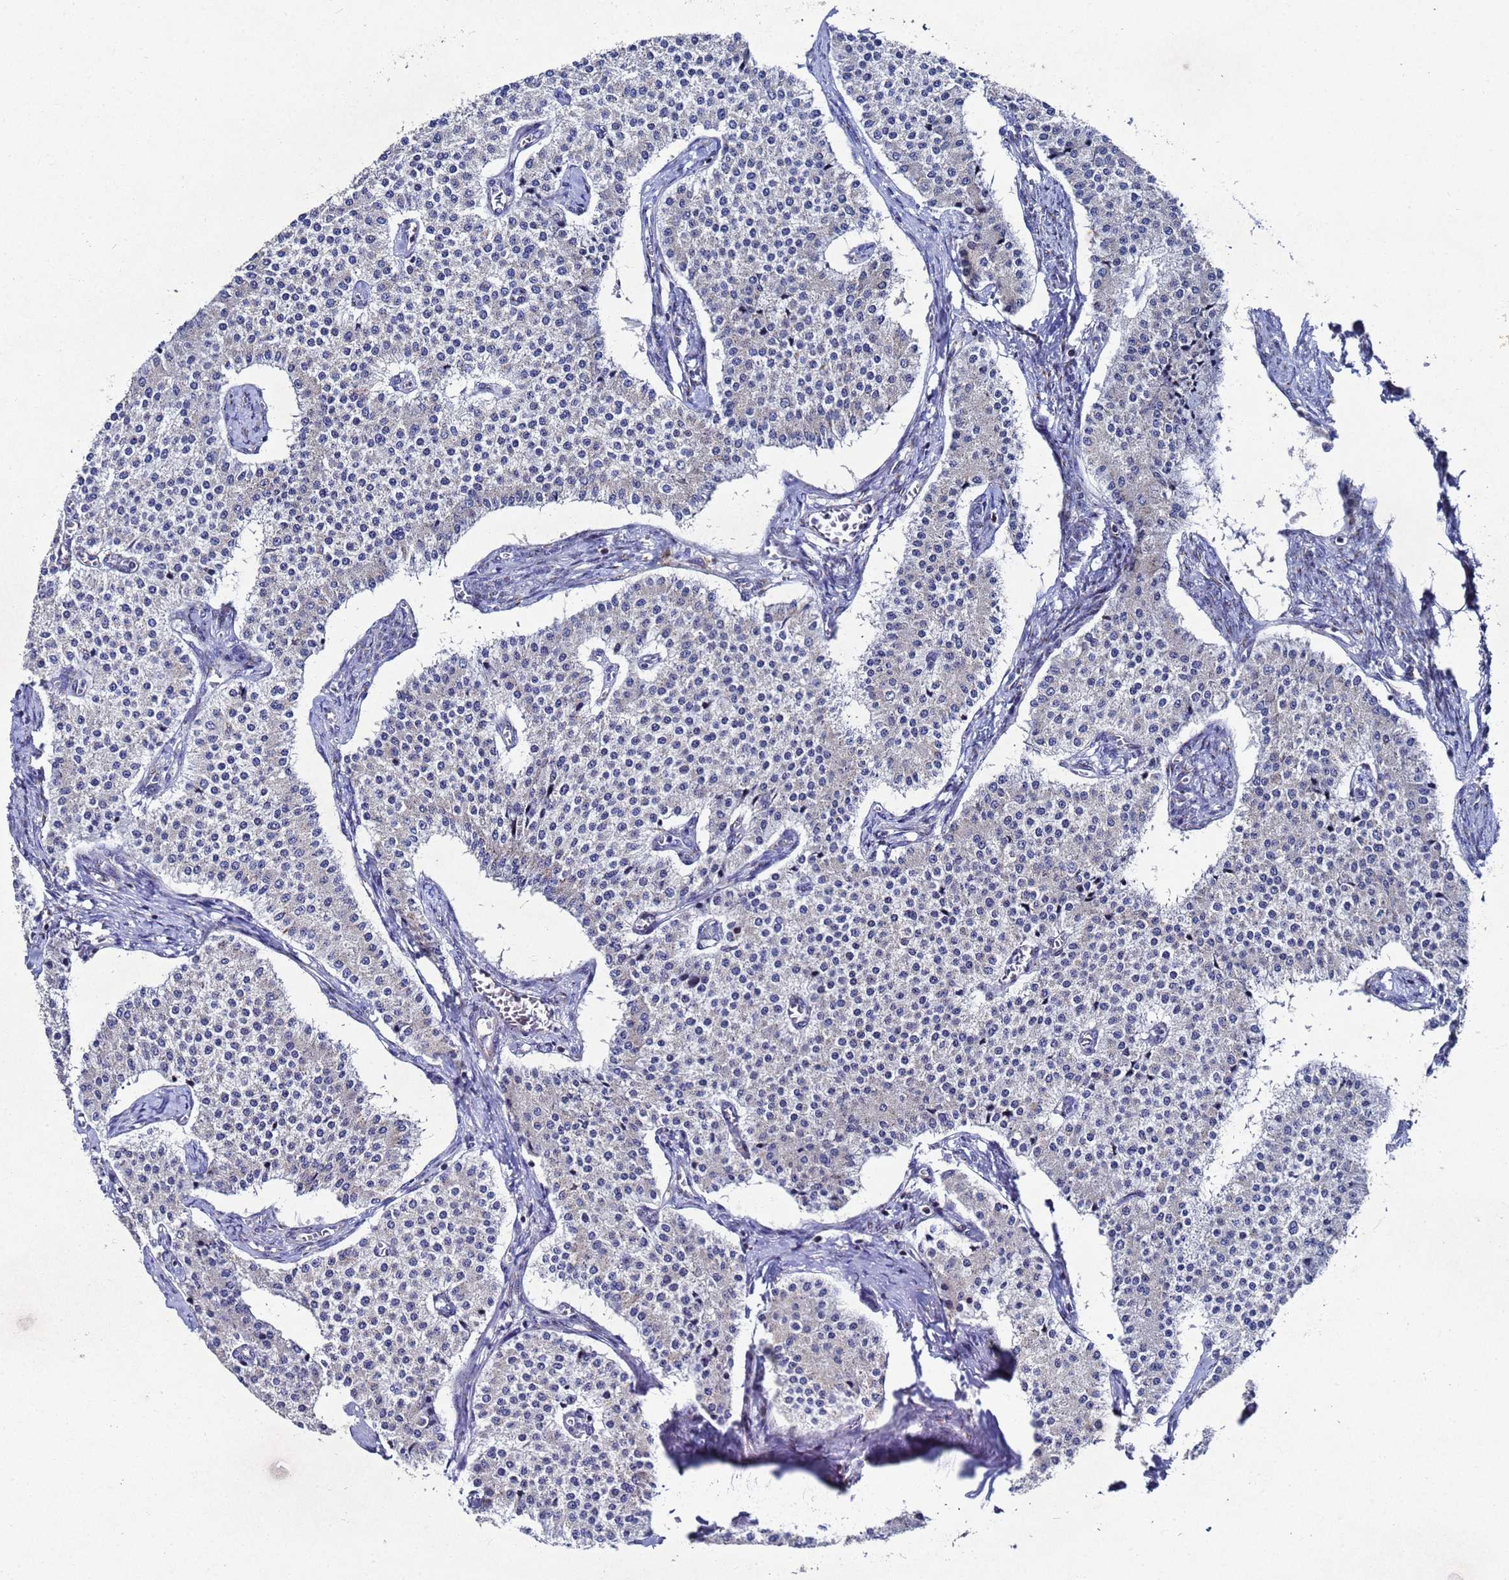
{"staining": {"intensity": "negative", "quantity": "none", "location": "none"}, "tissue": "carcinoid", "cell_type": "Tumor cells", "image_type": "cancer", "snomed": [{"axis": "morphology", "description": "Carcinoid, malignant, NOS"}, {"axis": "topography", "description": "Colon"}], "caption": "IHC photomicrograph of neoplastic tissue: malignant carcinoid stained with DAB reveals no significant protein staining in tumor cells.", "gene": "NSUN6", "patient": {"sex": "female", "age": 52}}